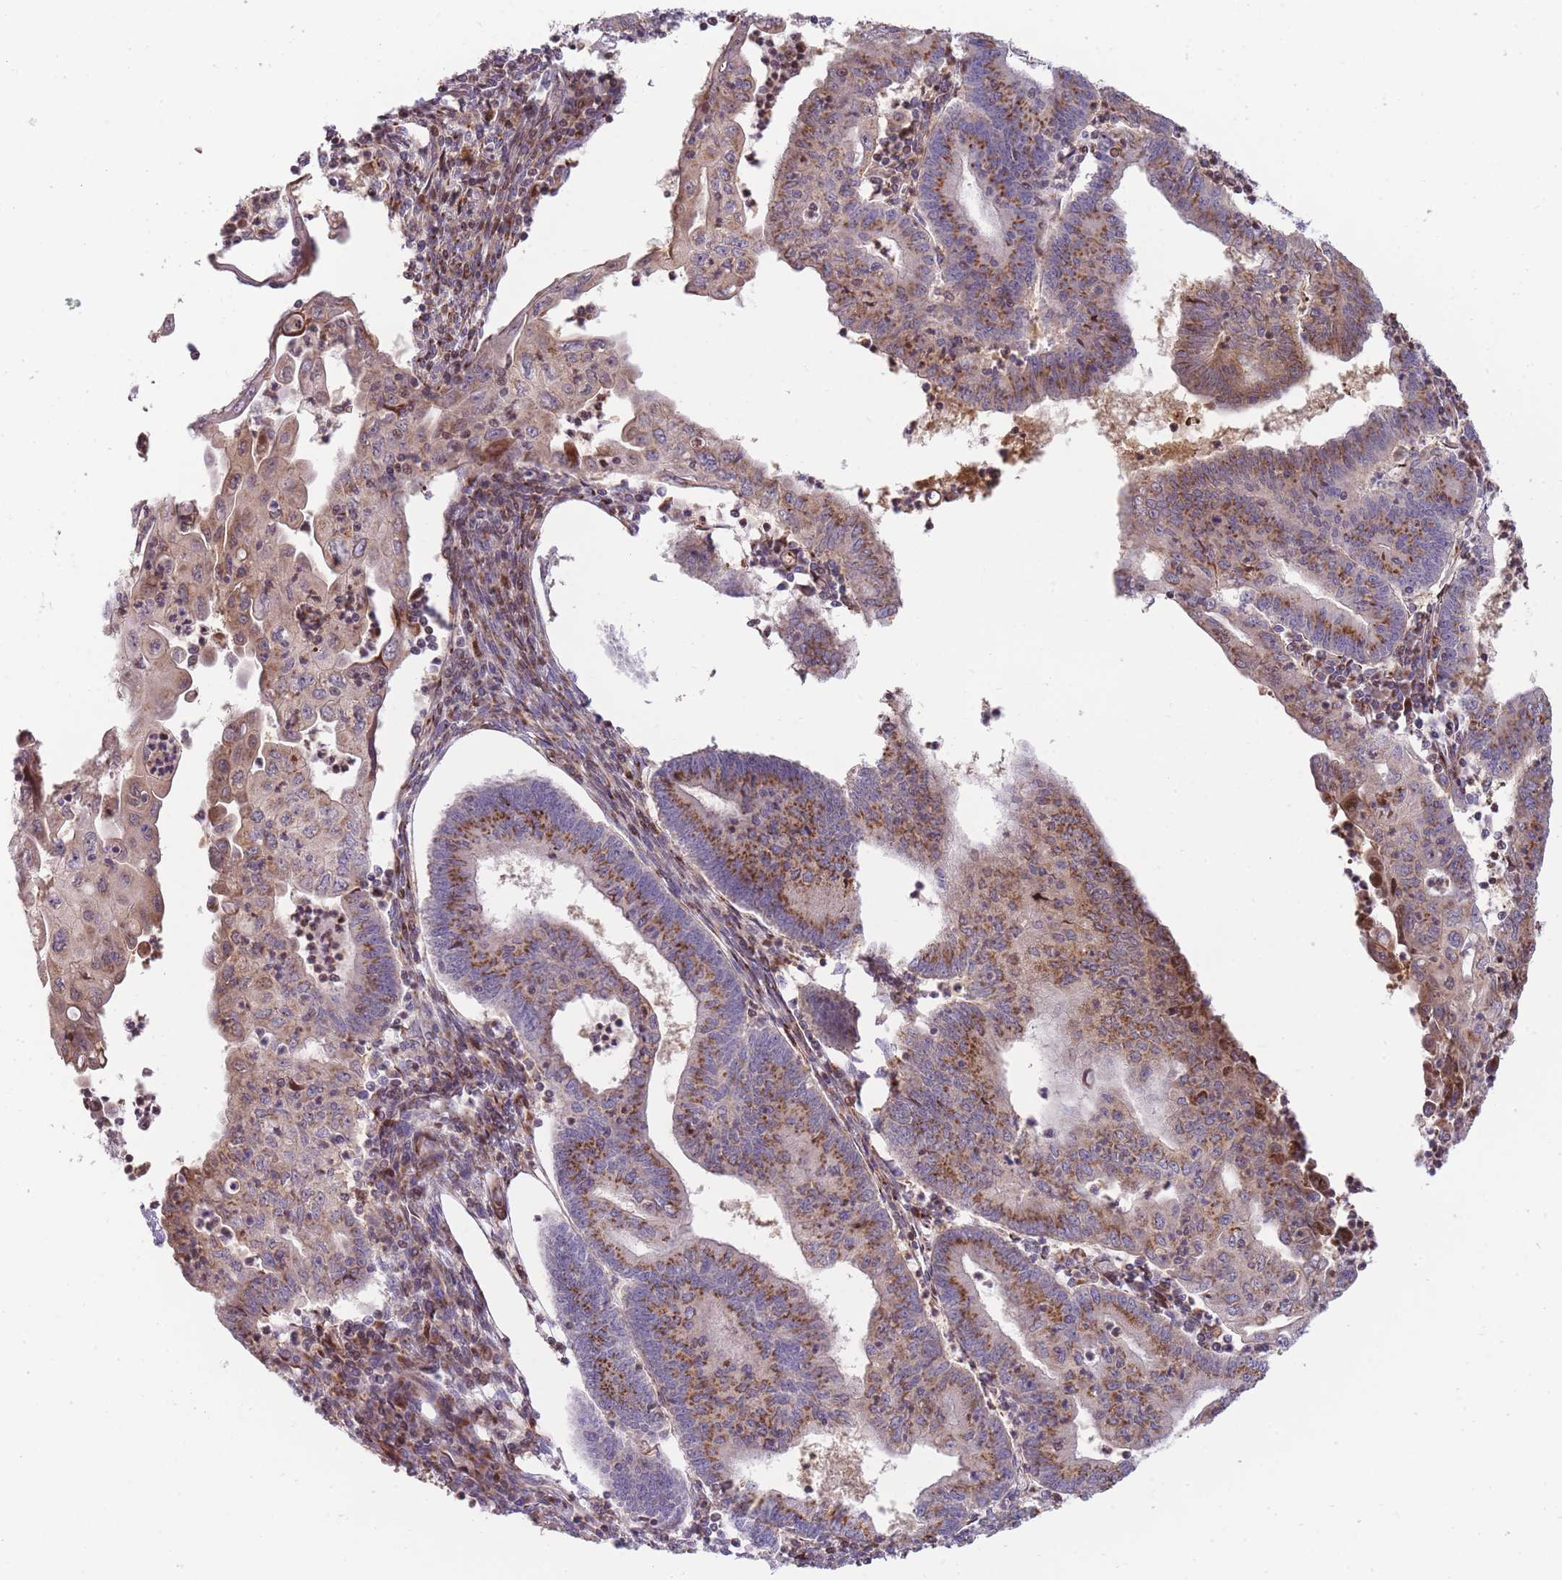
{"staining": {"intensity": "moderate", "quantity": ">75%", "location": "cytoplasmic/membranous"}, "tissue": "endometrial cancer", "cell_type": "Tumor cells", "image_type": "cancer", "snomed": [{"axis": "morphology", "description": "Adenocarcinoma, NOS"}, {"axis": "topography", "description": "Endometrium"}], "caption": "High-power microscopy captured an immunohistochemistry image of endometrial cancer, revealing moderate cytoplasmic/membranous expression in approximately >75% of tumor cells.", "gene": "PPP3R2", "patient": {"sex": "female", "age": 60}}